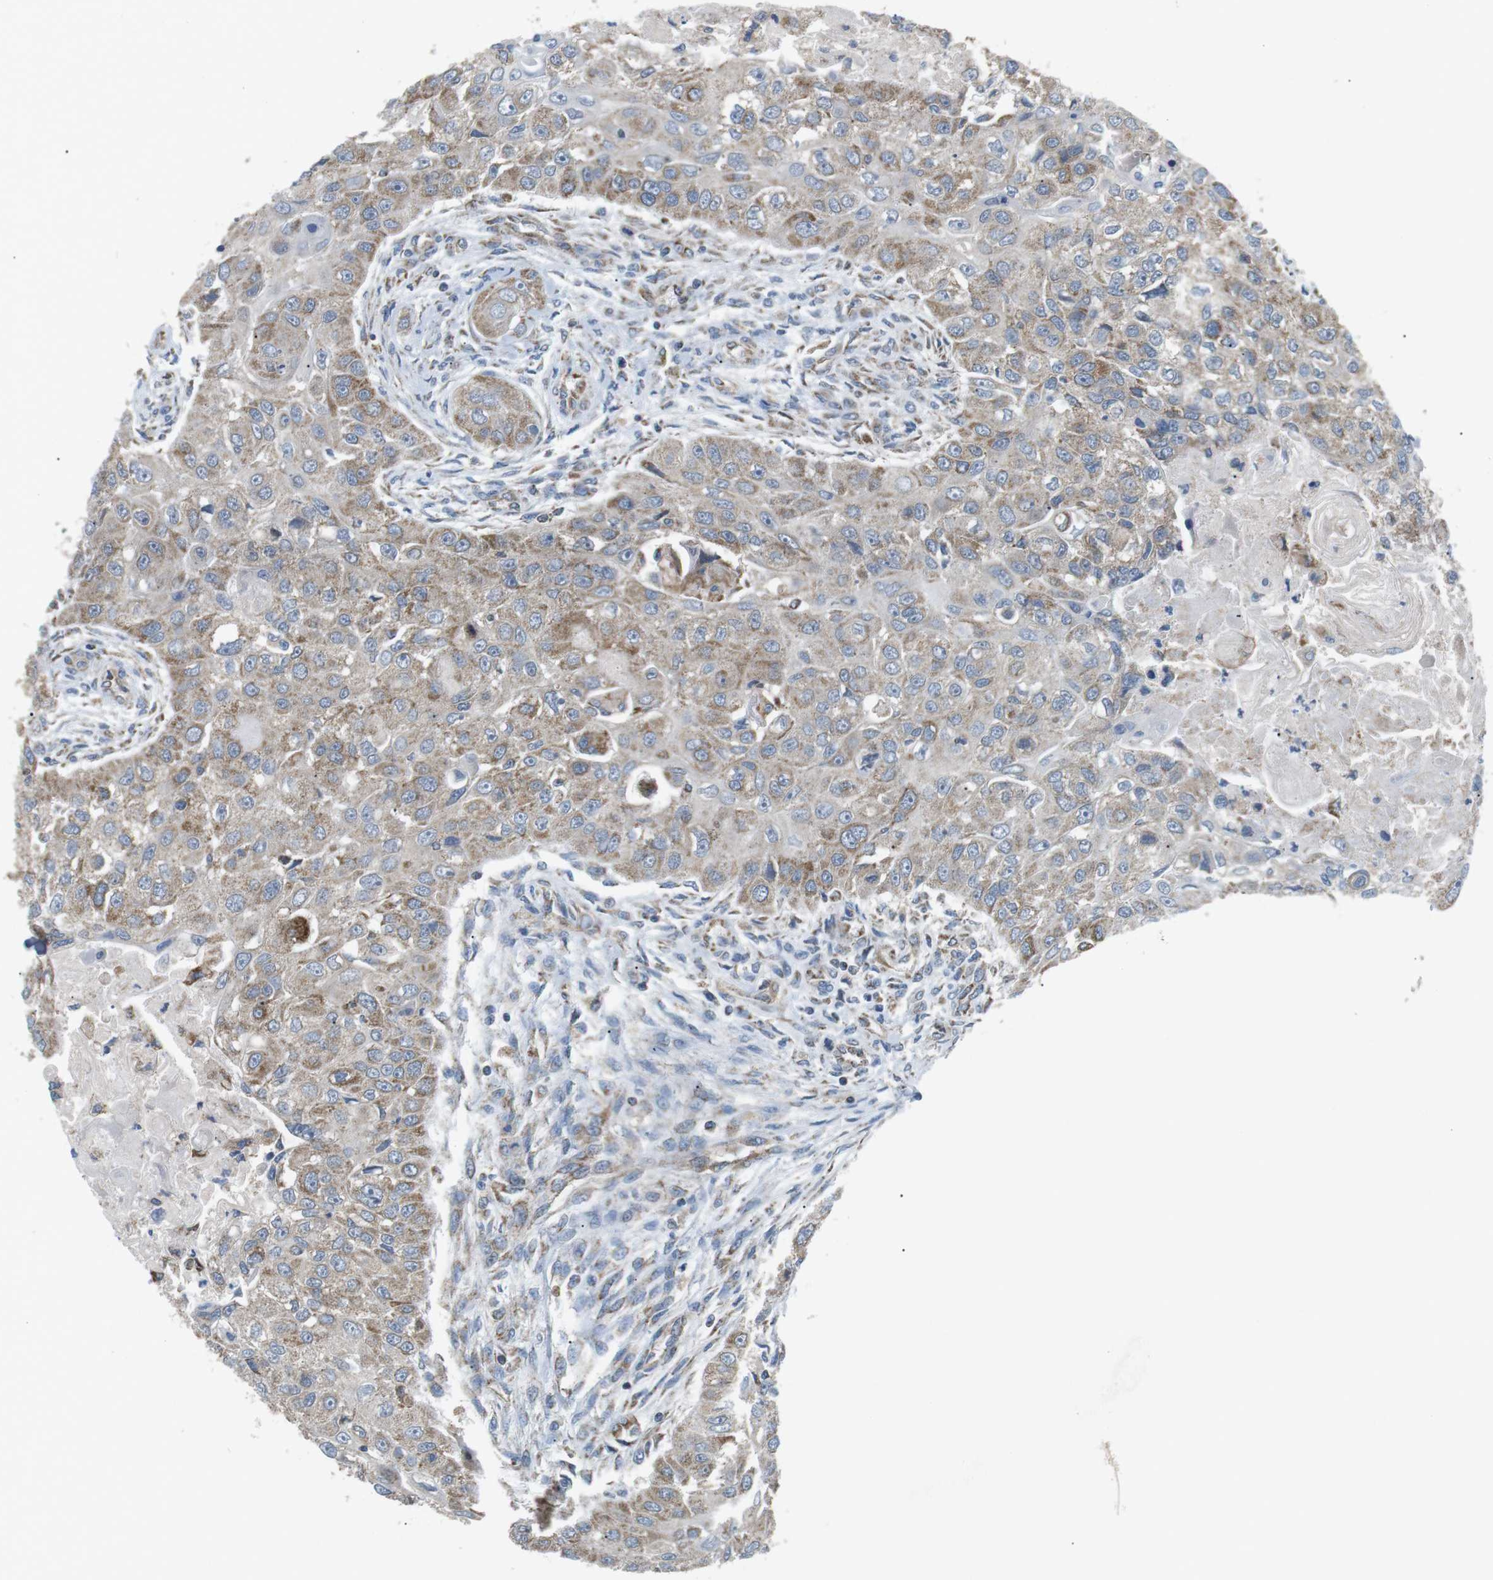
{"staining": {"intensity": "weak", "quantity": ">75%", "location": "cytoplasmic/membranous"}, "tissue": "head and neck cancer", "cell_type": "Tumor cells", "image_type": "cancer", "snomed": [{"axis": "morphology", "description": "Normal tissue, NOS"}, {"axis": "morphology", "description": "Squamous cell carcinoma, NOS"}, {"axis": "topography", "description": "Skeletal muscle"}, {"axis": "topography", "description": "Head-Neck"}], "caption": "A low amount of weak cytoplasmic/membranous expression is appreciated in approximately >75% of tumor cells in head and neck cancer tissue. Using DAB (brown) and hematoxylin (blue) stains, captured at high magnification using brightfield microscopy.", "gene": "BACE1", "patient": {"sex": "male", "age": 51}}